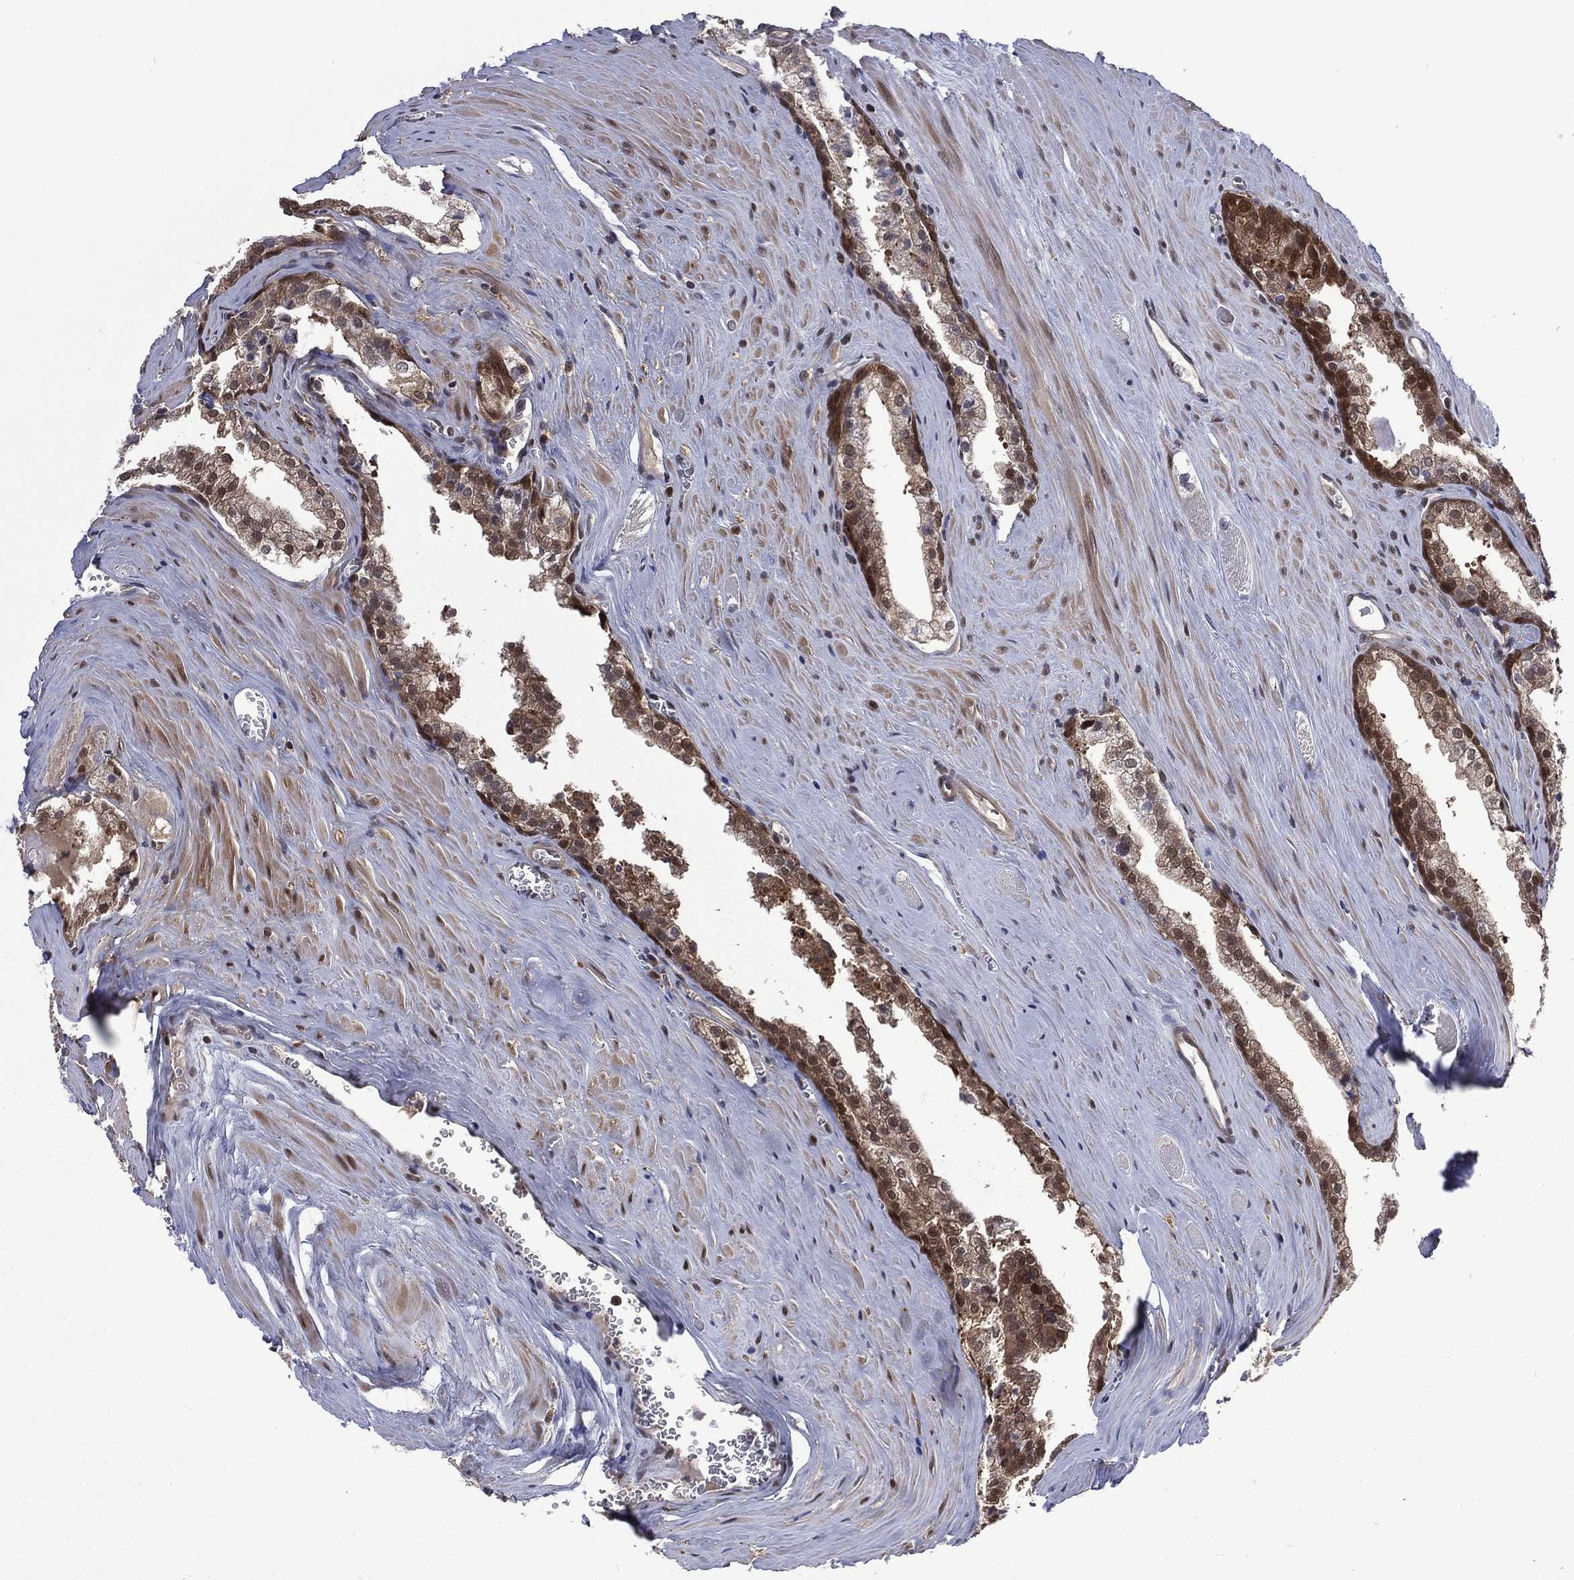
{"staining": {"intensity": "strong", "quantity": "<25%", "location": "cytoplasmic/membranous,nuclear"}, "tissue": "prostate cancer", "cell_type": "Tumor cells", "image_type": "cancer", "snomed": [{"axis": "morphology", "description": "Adenocarcinoma, NOS"}, {"axis": "topography", "description": "Prostate"}], "caption": "Immunohistochemical staining of human adenocarcinoma (prostate) demonstrates medium levels of strong cytoplasmic/membranous and nuclear protein expression in about <25% of tumor cells.", "gene": "MTAP", "patient": {"sex": "male", "age": 72}}